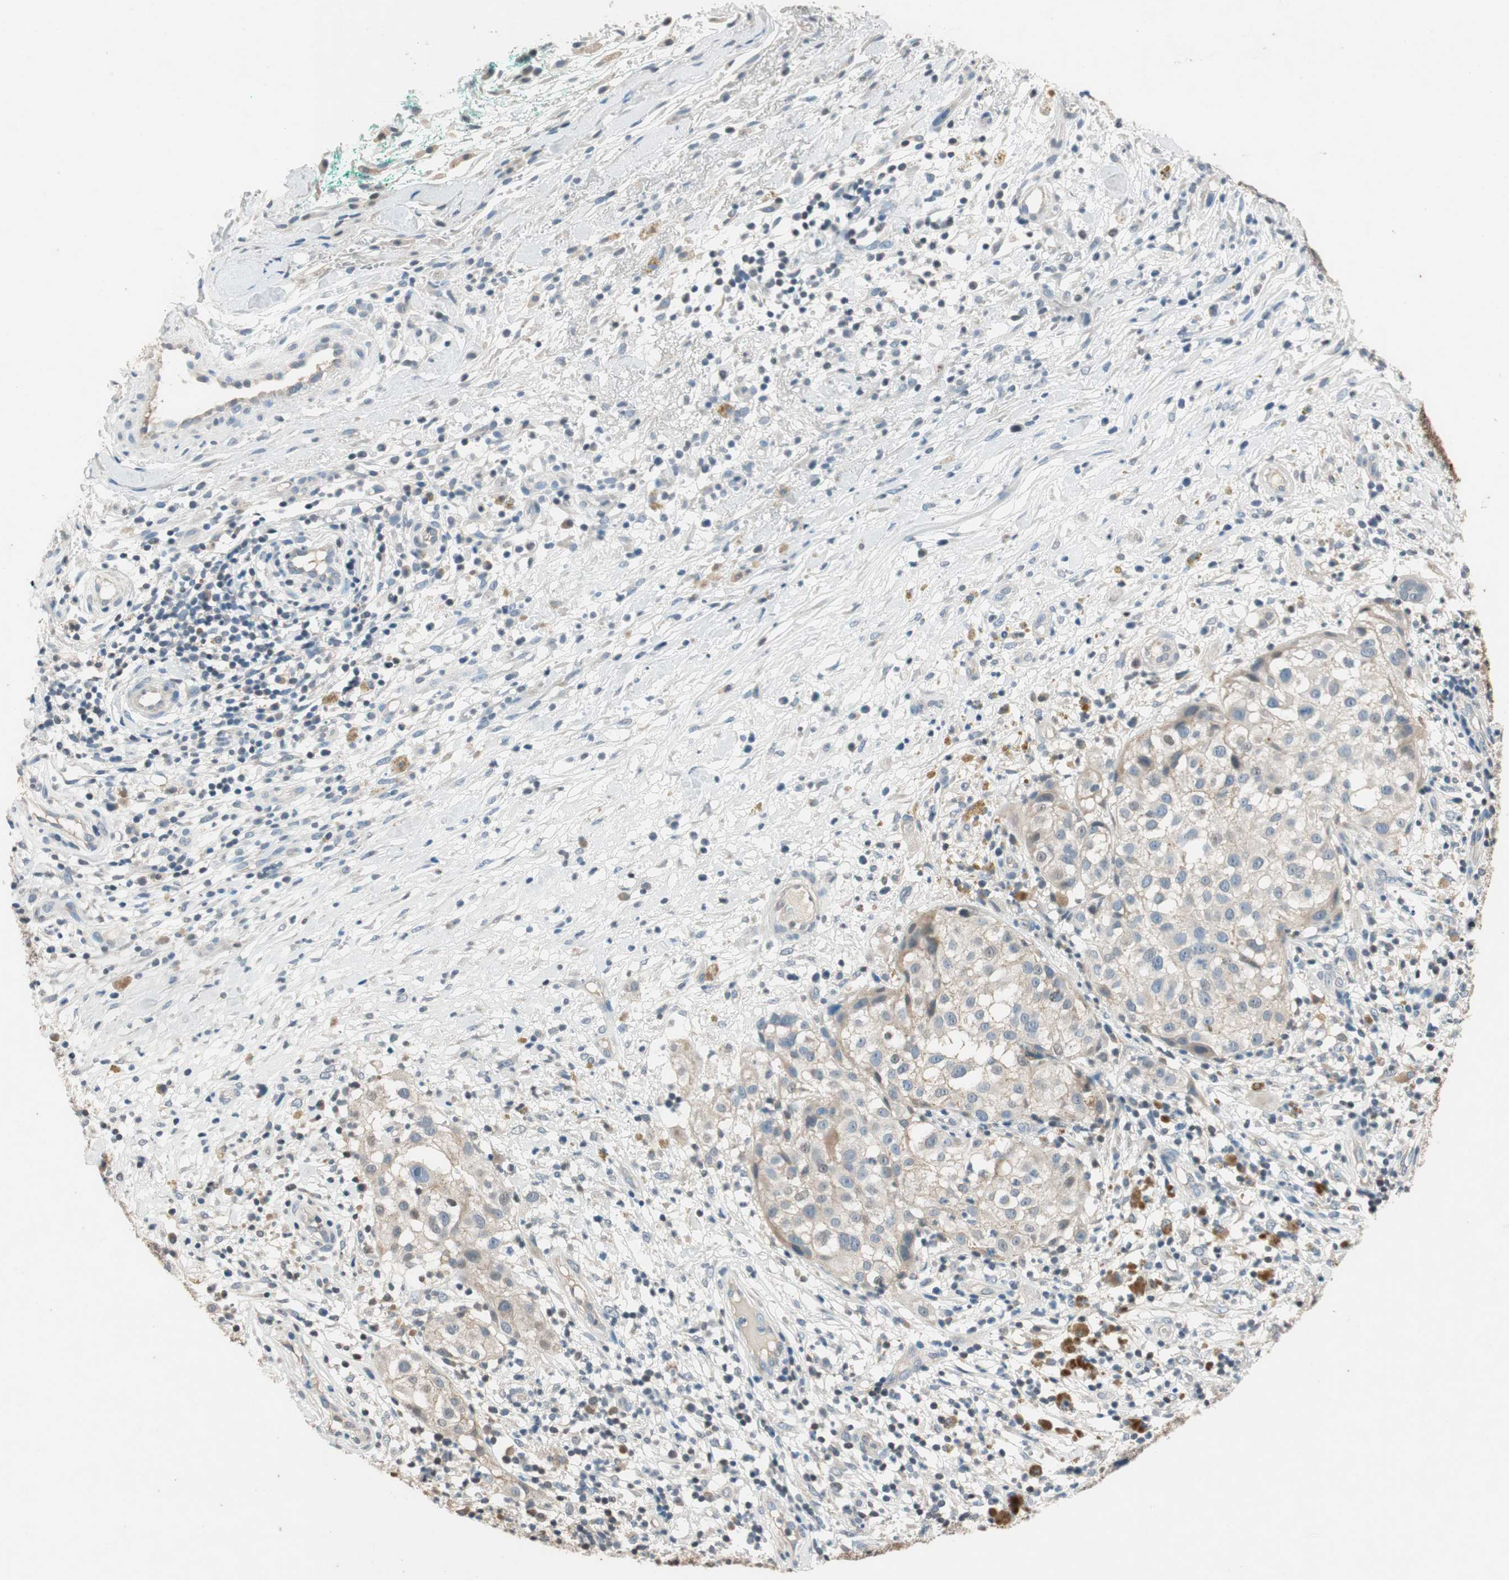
{"staining": {"intensity": "negative", "quantity": "none", "location": "none"}, "tissue": "melanoma", "cell_type": "Tumor cells", "image_type": "cancer", "snomed": [{"axis": "morphology", "description": "Necrosis, NOS"}, {"axis": "morphology", "description": "Malignant melanoma, NOS"}, {"axis": "topography", "description": "Skin"}], "caption": "Immunohistochemical staining of melanoma reveals no significant expression in tumor cells.", "gene": "SERPINB5", "patient": {"sex": "female", "age": 87}}